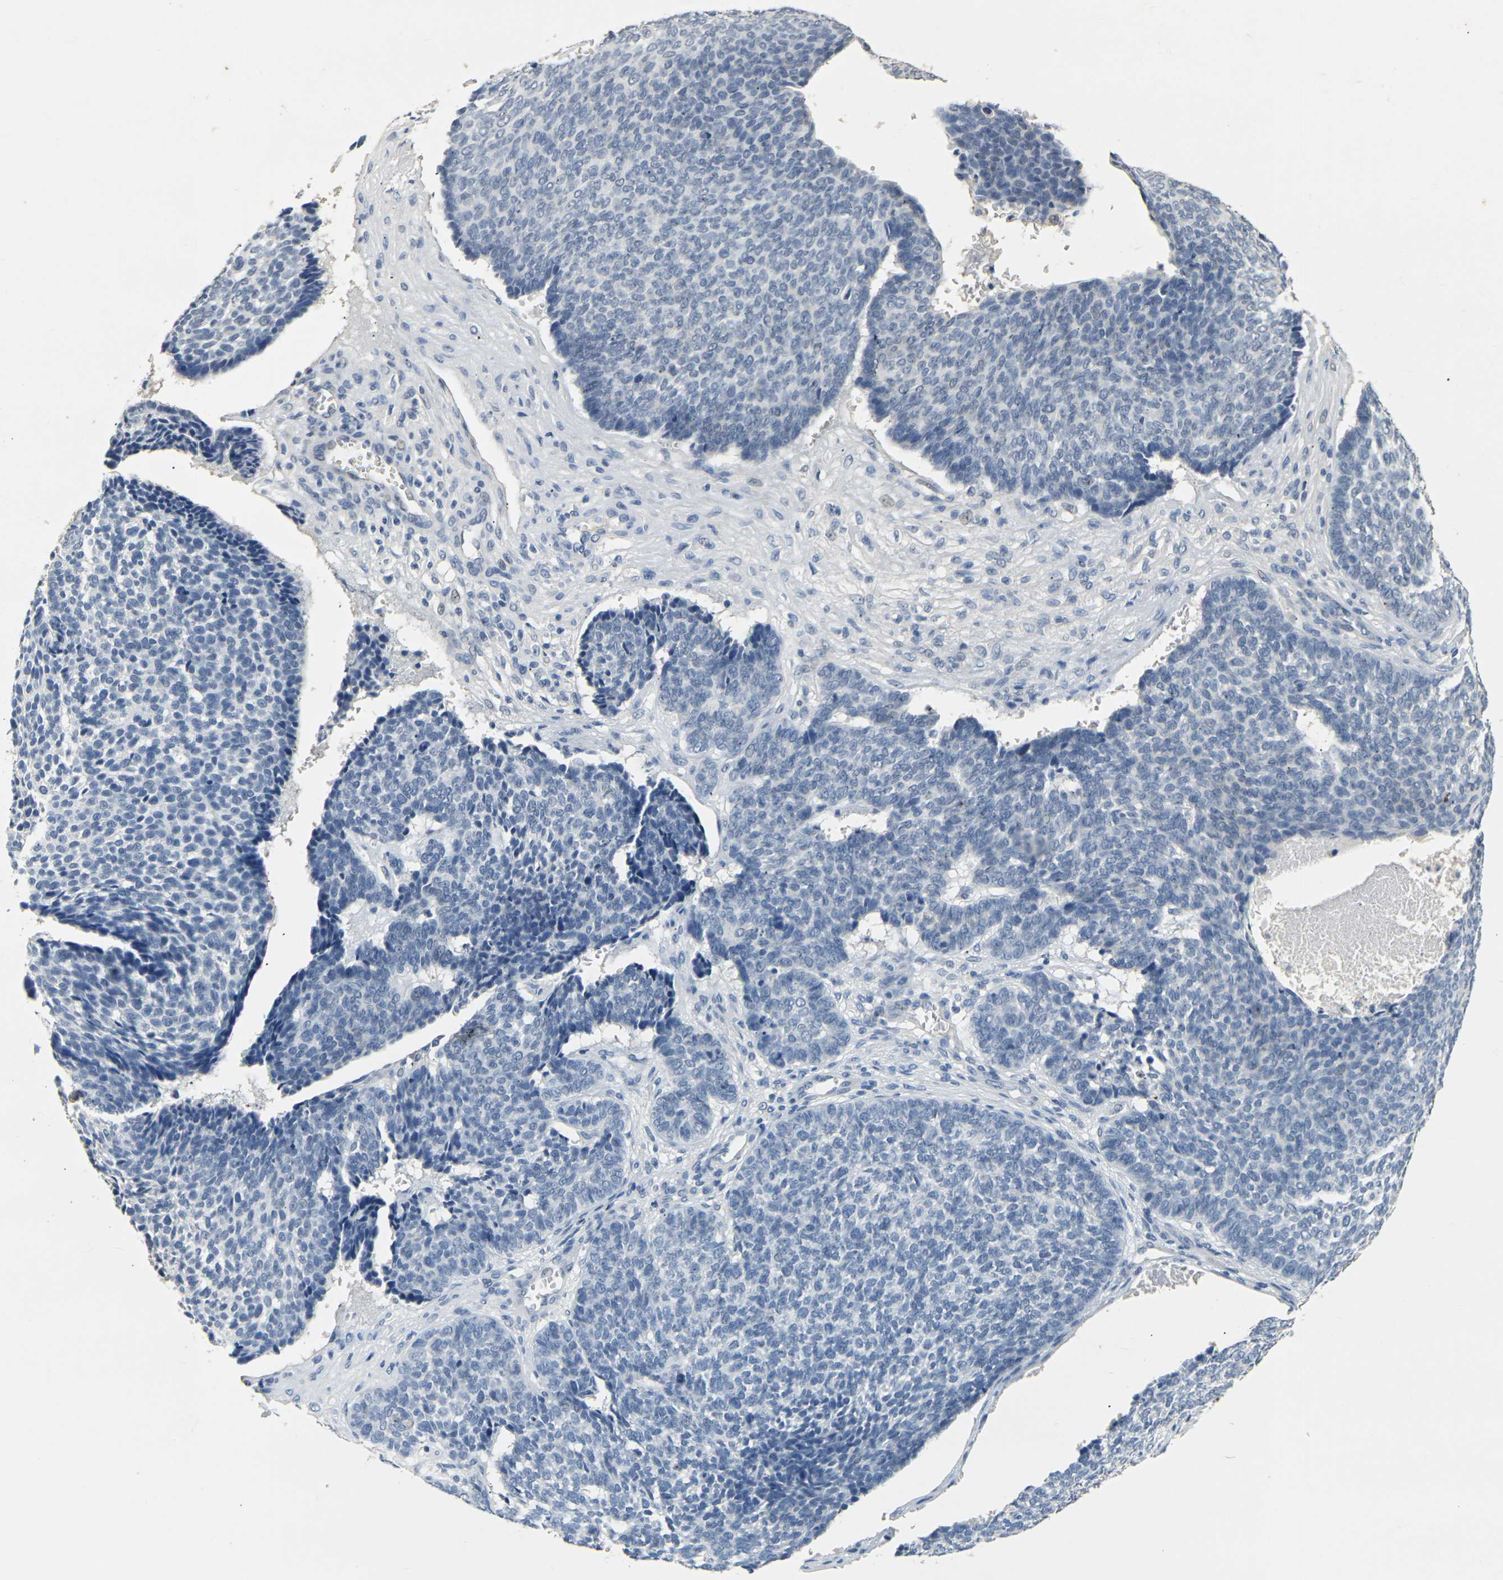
{"staining": {"intensity": "negative", "quantity": "none", "location": "none"}, "tissue": "skin cancer", "cell_type": "Tumor cells", "image_type": "cancer", "snomed": [{"axis": "morphology", "description": "Basal cell carcinoma"}, {"axis": "topography", "description": "Skin"}], "caption": "The IHC histopathology image has no significant staining in tumor cells of skin basal cell carcinoma tissue.", "gene": "CLDN7", "patient": {"sex": "male", "age": 84}}